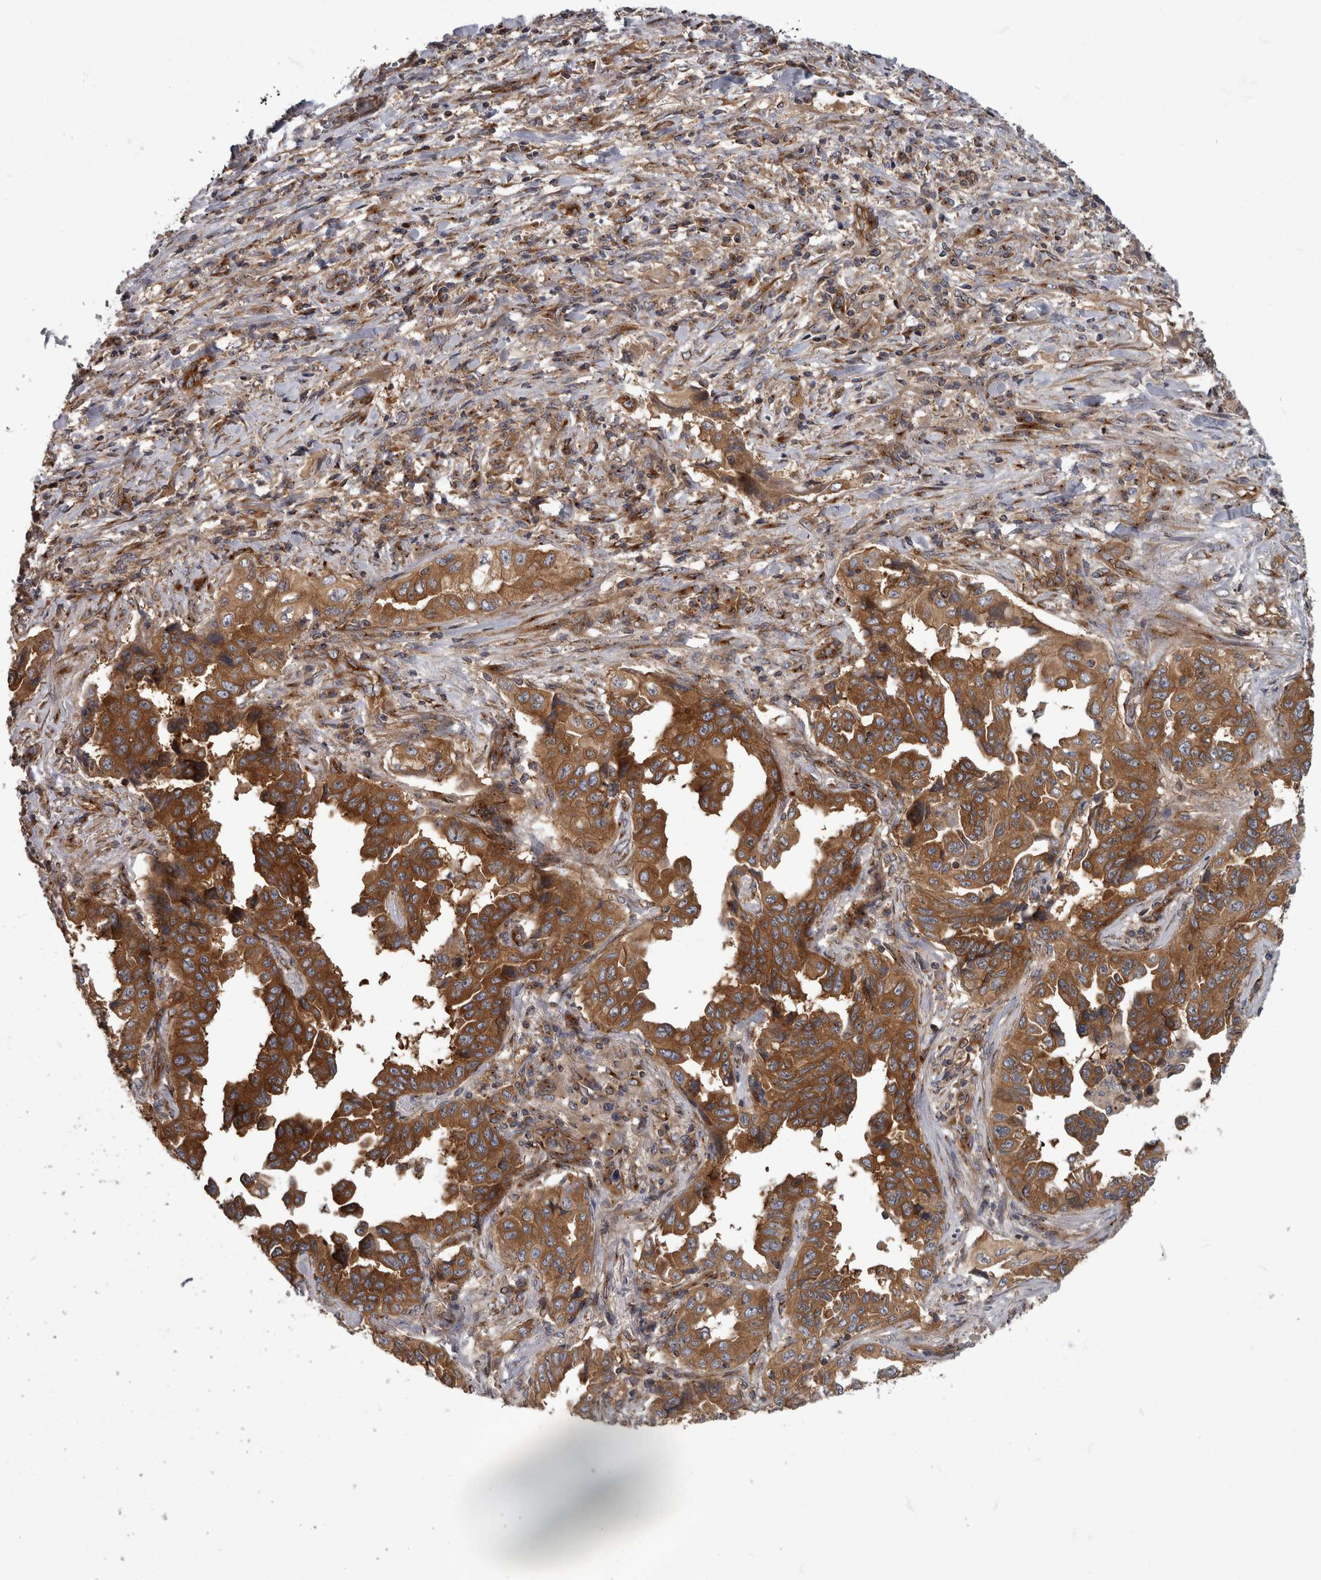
{"staining": {"intensity": "strong", "quantity": ">75%", "location": "cytoplasmic/membranous"}, "tissue": "lung cancer", "cell_type": "Tumor cells", "image_type": "cancer", "snomed": [{"axis": "morphology", "description": "Adenocarcinoma, NOS"}, {"axis": "topography", "description": "Lung"}], "caption": "This is a photomicrograph of IHC staining of adenocarcinoma (lung), which shows strong positivity in the cytoplasmic/membranous of tumor cells.", "gene": "HOOK3", "patient": {"sex": "female", "age": 51}}